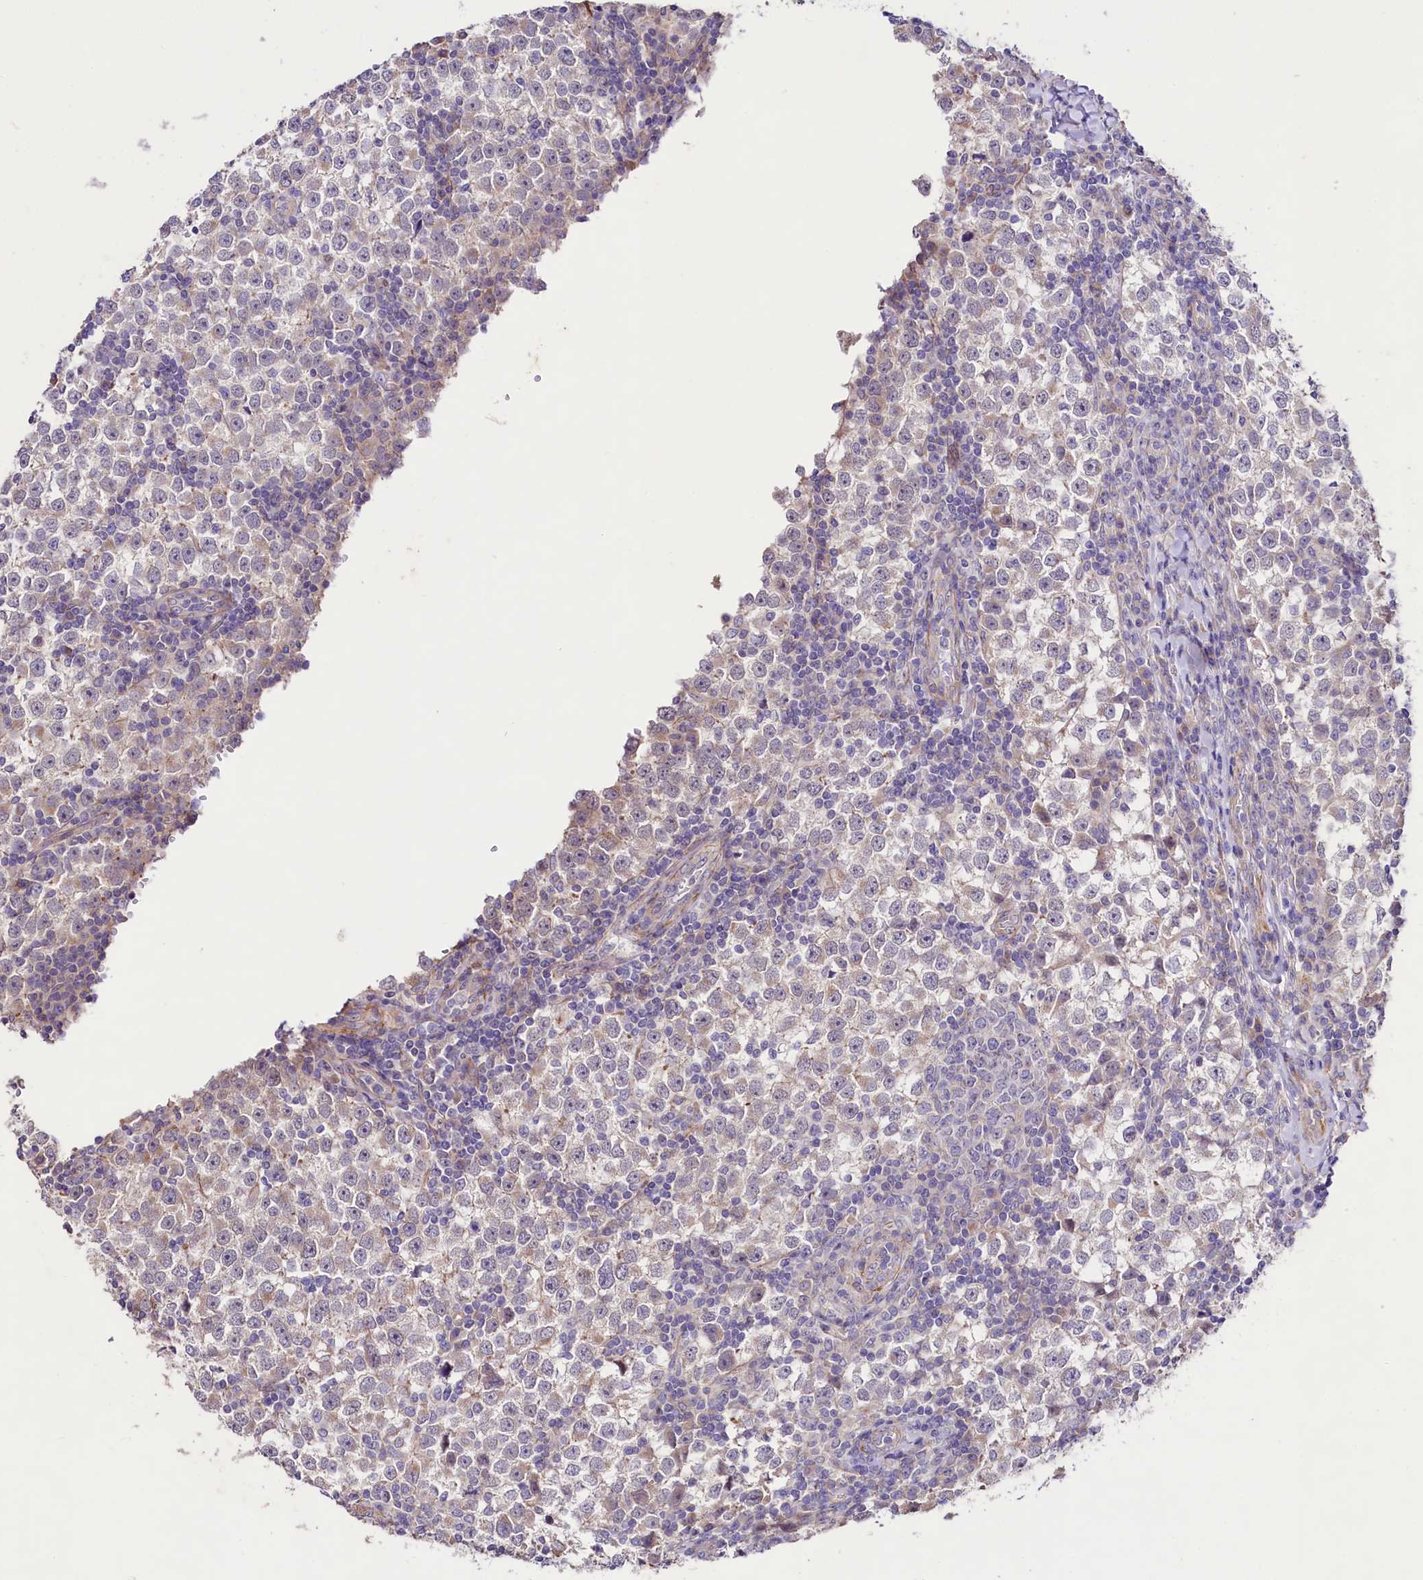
{"staining": {"intensity": "negative", "quantity": "none", "location": "none"}, "tissue": "testis cancer", "cell_type": "Tumor cells", "image_type": "cancer", "snomed": [{"axis": "morphology", "description": "Seminoma, NOS"}, {"axis": "topography", "description": "Testis"}], "caption": "Testis cancer stained for a protein using IHC shows no staining tumor cells.", "gene": "VPS11", "patient": {"sex": "male", "age": 65}}